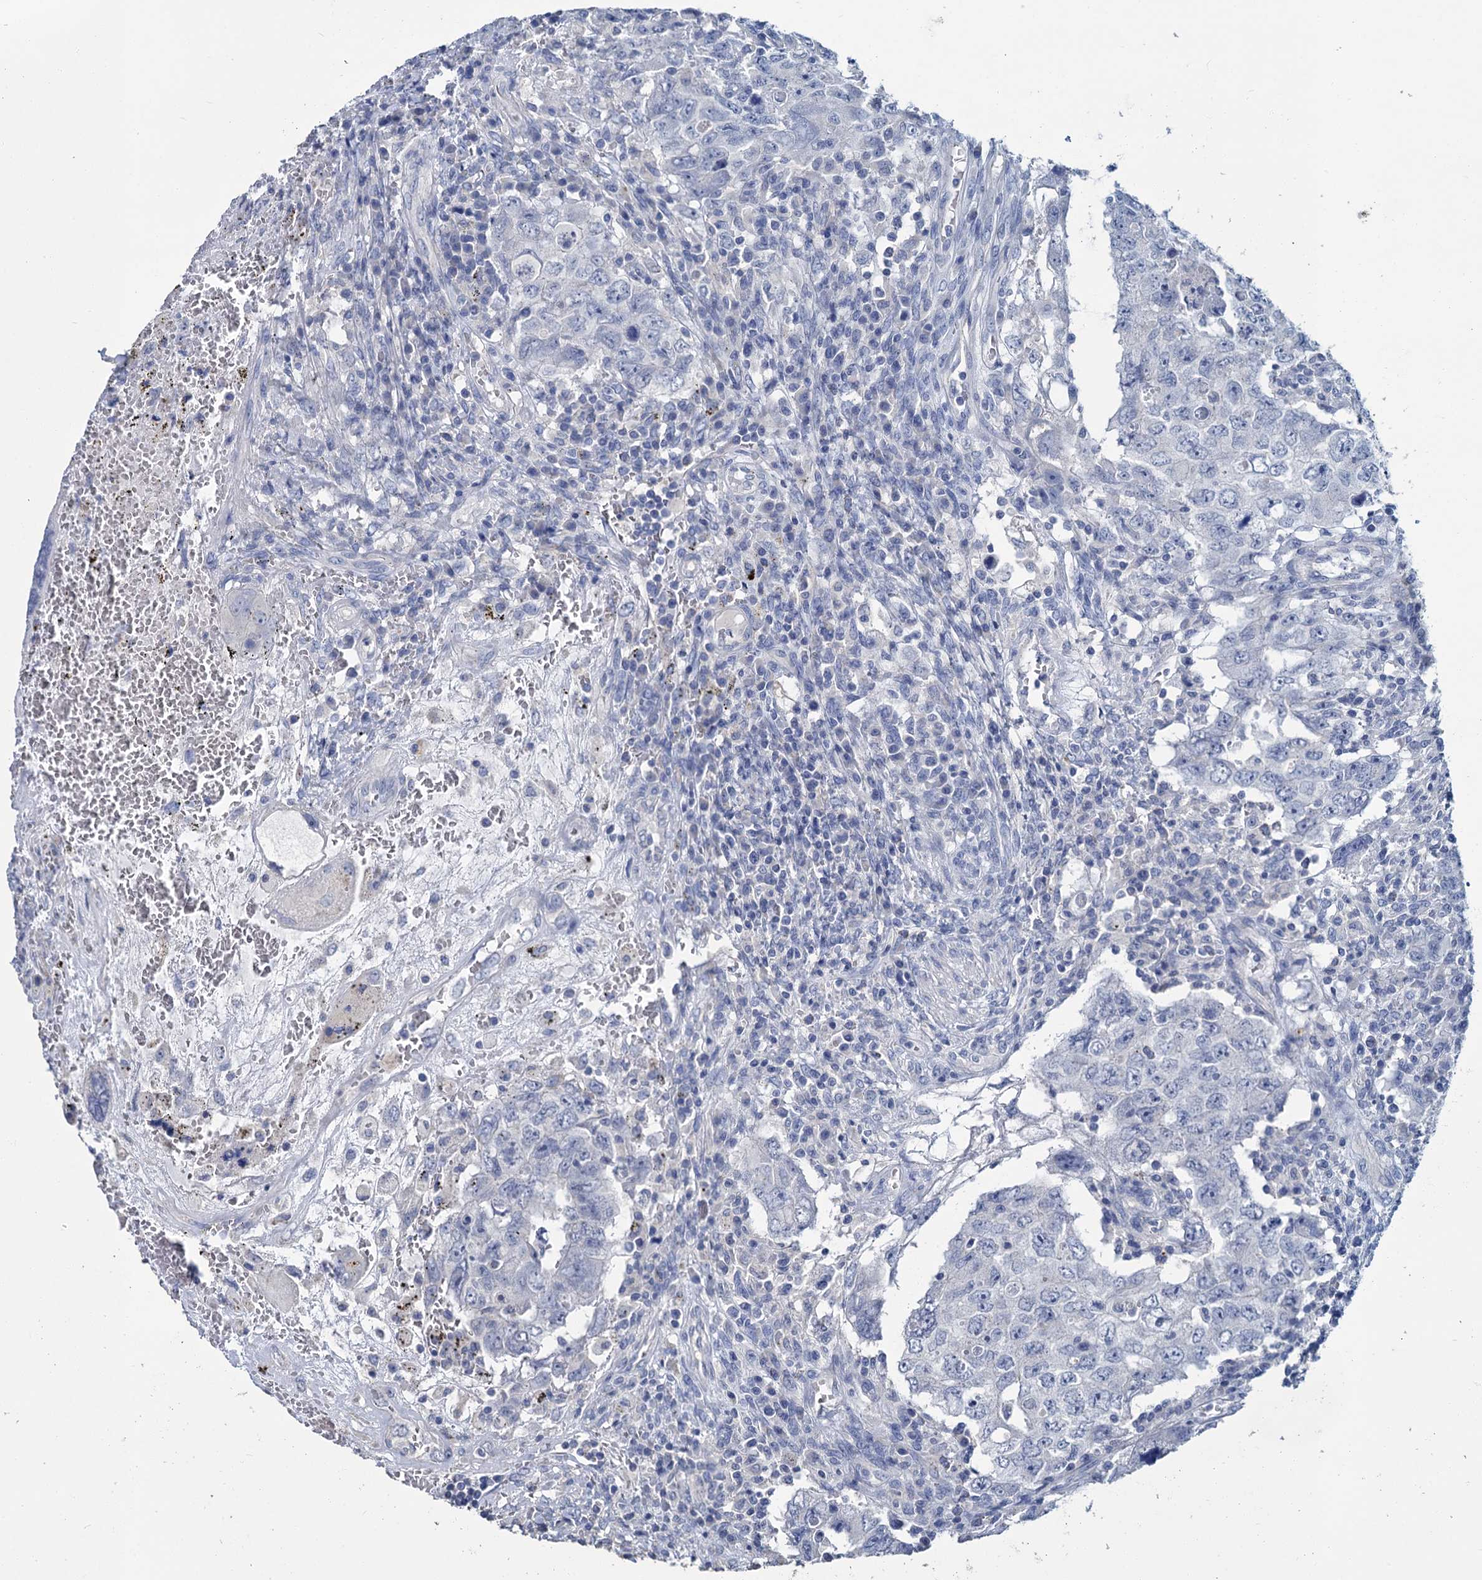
{"staining": {"intensity": "negative", "quantity": "none", "location": "none"}, "tissue": "testis cancer", "cell_type": "Tumor cells", "image_type": "cancer", "snomed": [{"axis": "morphology", "description": "Carcinoma, Embryonal, NOS"}, {"axis": "topography", "description": "Testis"}], "caption": "Testis cancer stained for a protein using IHC demonstrates no positivity tumor cells.", "gene": "SNCB", "patient": {"sex": "male", "age": 26}}